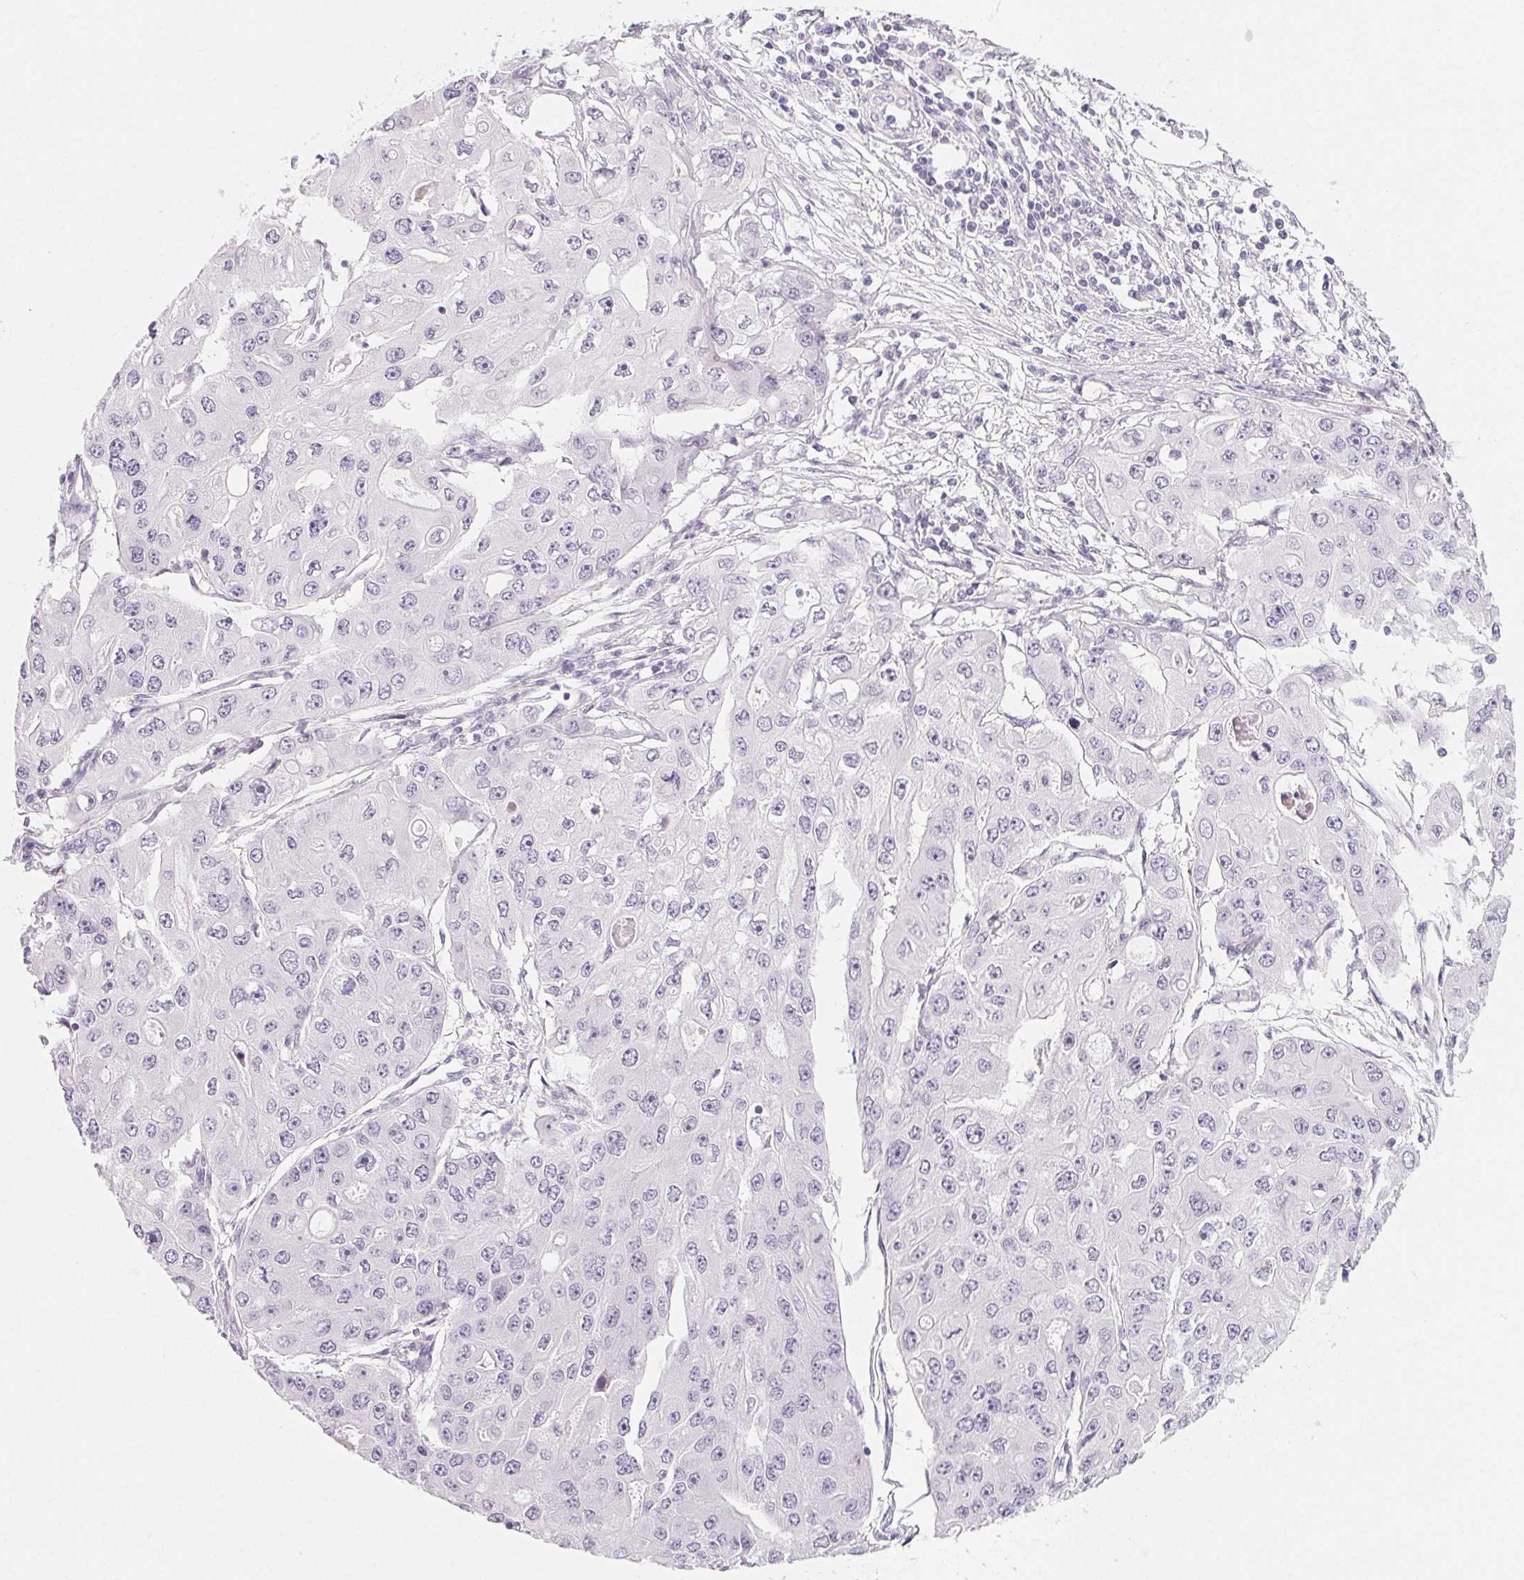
{"staining": {"intensity": "negative", "quantity": "none", "location": "none"}, "tissue": "ovarian cancer", "cell_type": "Tumor cells", "image_type": "cancer", "snomed": [{"axis": "morphology", "description": "Cystadenocarcinoma, serous, NOS"}, {"axis": "topography", "description": "Ovary"}], "caption": "High power microscopy micrograph of an immunohistochemistry (IHC) micrograph of ovarian cancer, revealing no significant positivity in tumor cells. The staining was performed using DAB to visualize the protein expression in brown, while the nuclei were stained in blue with hematoxylin (Magnification: 20x).", "gene": "SH3GL2", "patient": {"sex": "female", "age": 56}}